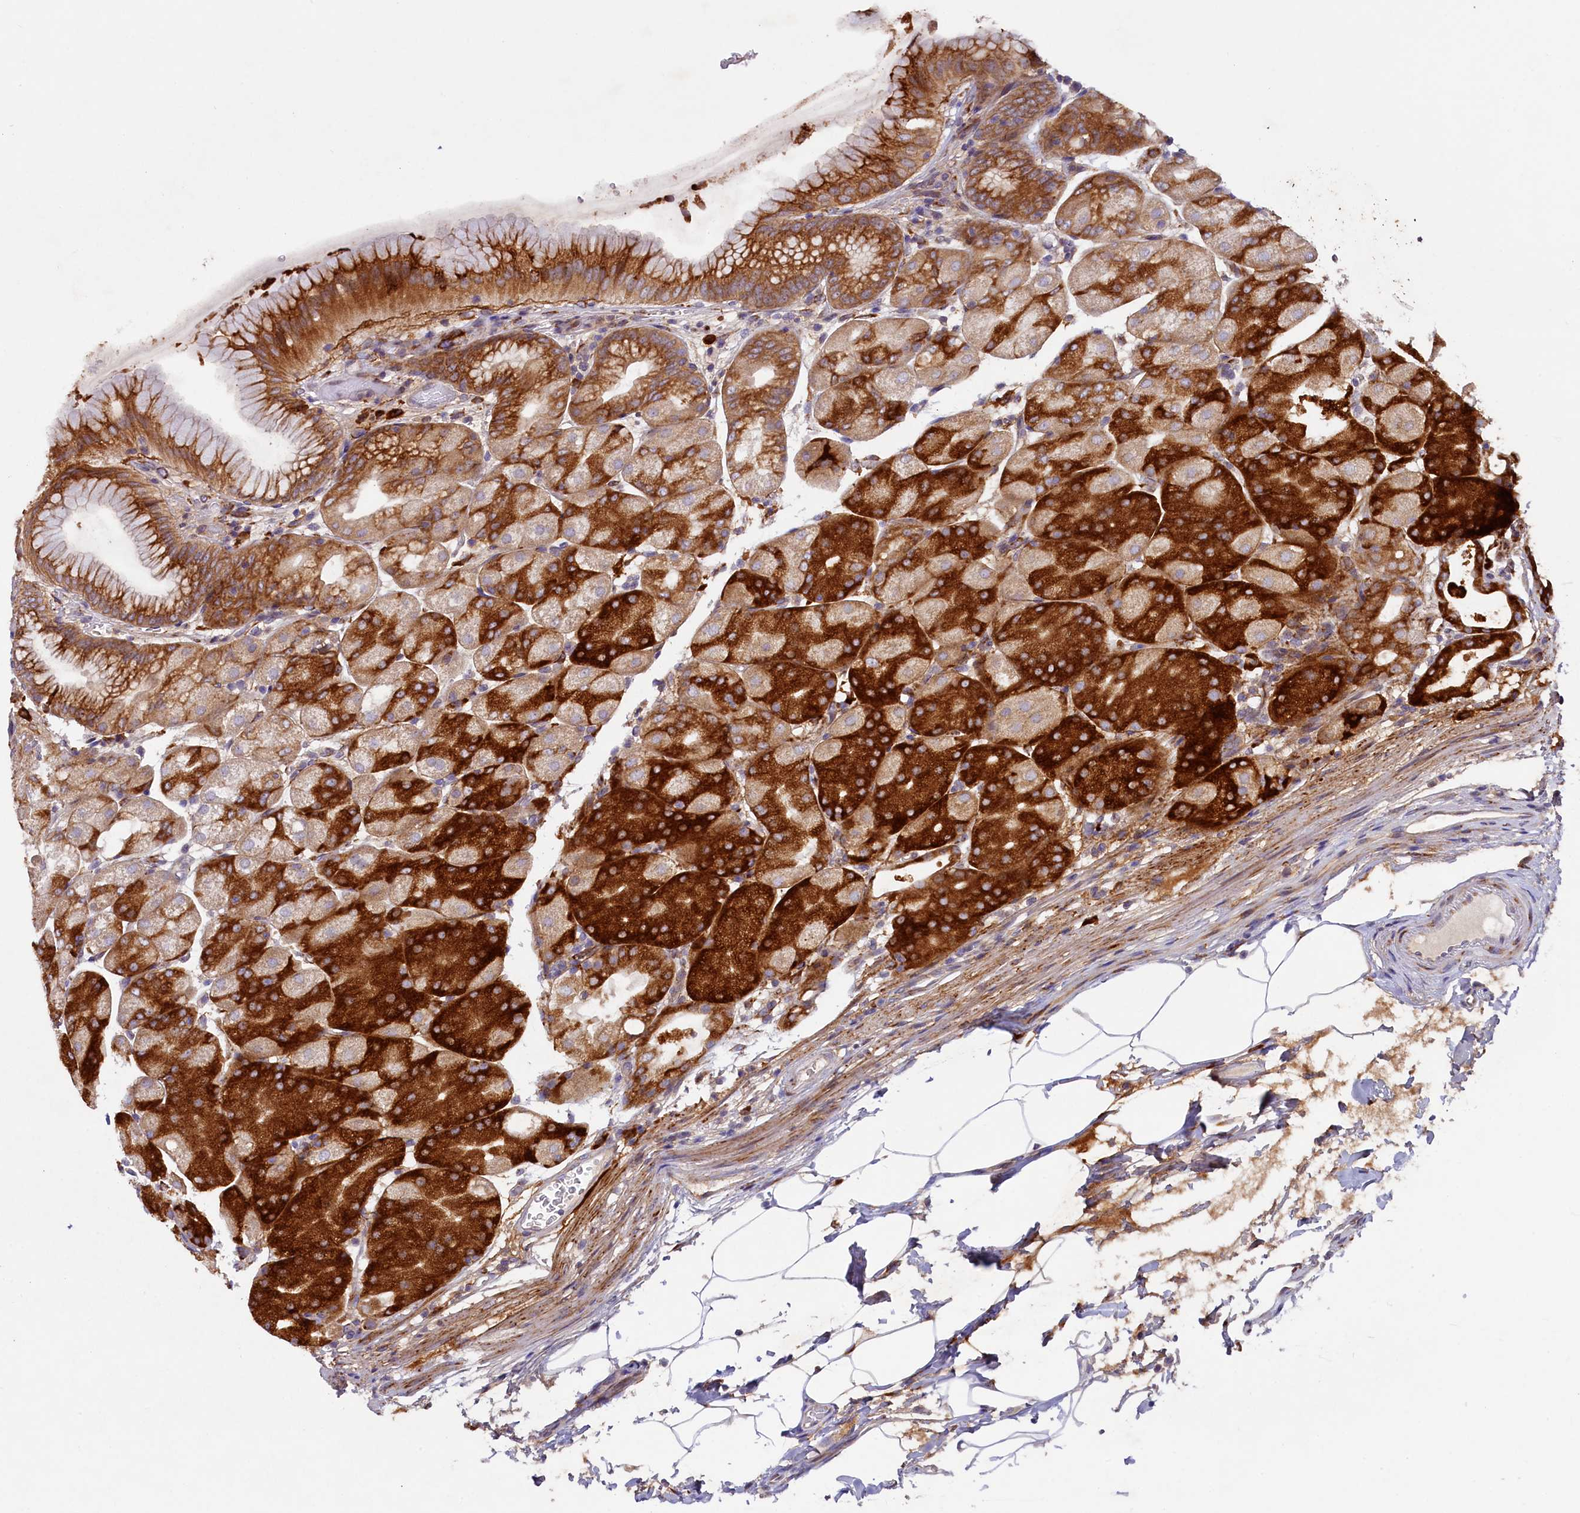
{"staining": {"intensity": "strong", "quantity": ">75%", "location": "cytoplasmic/membranous"}, "tissue": "stomach", "cell_type": "Glandular cells", "image_type": "normal", "snomed": [{"axis": "morphology", "description": "Normal tissue, NOS"}, {"axis": "topography", "description": "Stomach, upper"}, {"axis": "topography", "description": "Stomach, lower"}], "caption": "High-power microscopy captured an immunohistochemistry (IHC) micrograph of benign stomach, revealing strong cytoplasmic/membranous expression in approximately >75% of glandular cells.", "gene": "SSC5D", "patient": {"sex": "male", "age": 62}}